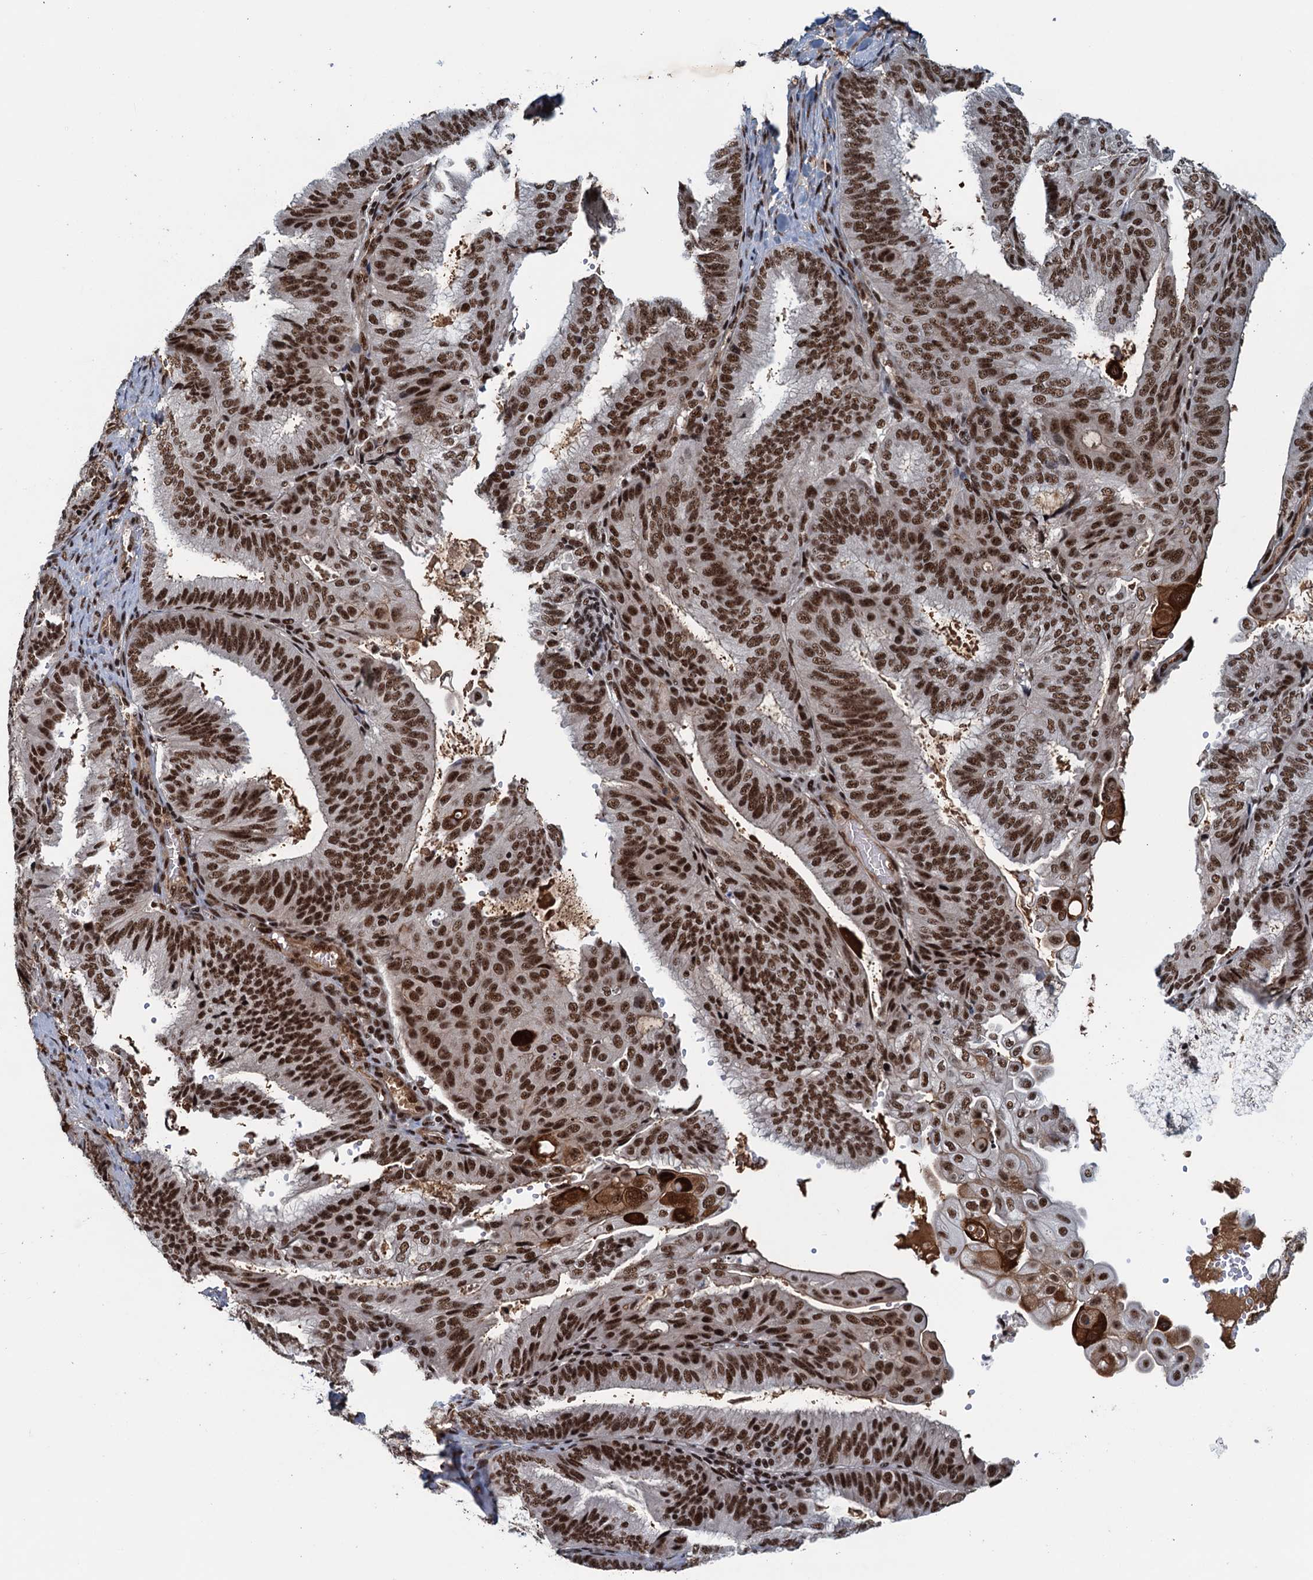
{"staining": {"intensity": "strong", "quantity": ">75%", "location": "nuclear"}, "tissue": "endometrial cancer", "cell_type": "Tumor cells", "image_type": "cancer", "snomed": [{"axis": "morphology", "description": "Adenocarcinoma, NOS"}, {"axis": "topography", "description": "Endometrium"}], "caption": "Immunohistochemical staining of endometrial adenocarcinoma displays high levels of strong nuclear staining in about >75% of tumor cells.", "gene": "ZC3H18", "patient": {"sex": "female", "age": 49}}